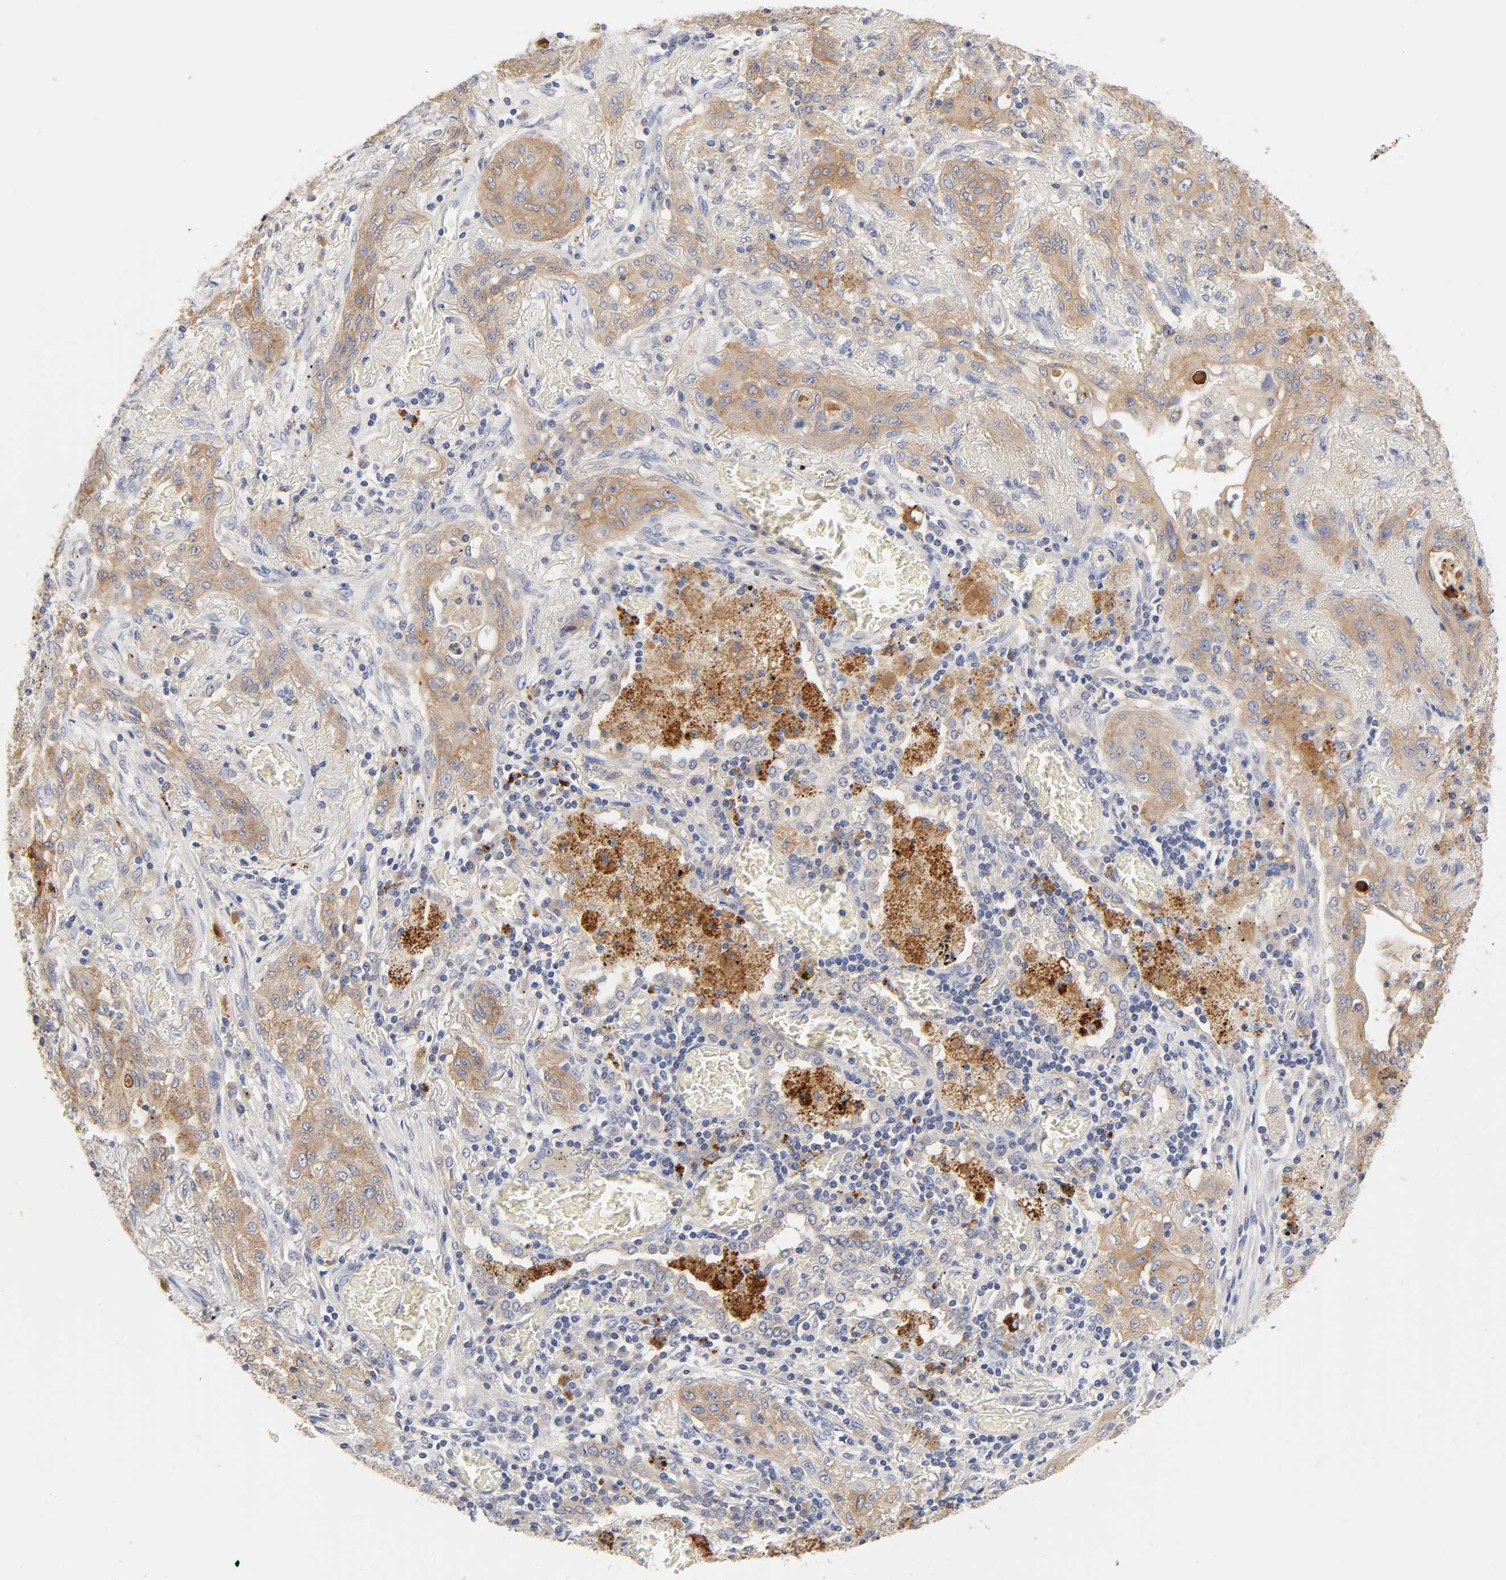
{"staining": {"intensity": "moderate", "quantity": ">75%", "location": "cytoplasmic/membranous"}, "tissue": "lung cancer", "cell_type": "Tumor cells", "image_type": "cancer", "snomed": [{"axis": "morphology", "description": "Squamous cell carcinoma, NOS"}, {"axis": "topography", "description": "Lung"}], "caption": "High-magnification brightfield microscopy of lung cancer (squamous cell carcinoma) stained with DAB (3,3'-diaminobenzidine) (brown) and counterstained with hematoxylin (blue). tumor cells exhibit moderate cytoplasmic/membranous expression is identified in about>75% of cells.", "gene": "C17orf75", "patient": {"sex": "female", "age": 47}}